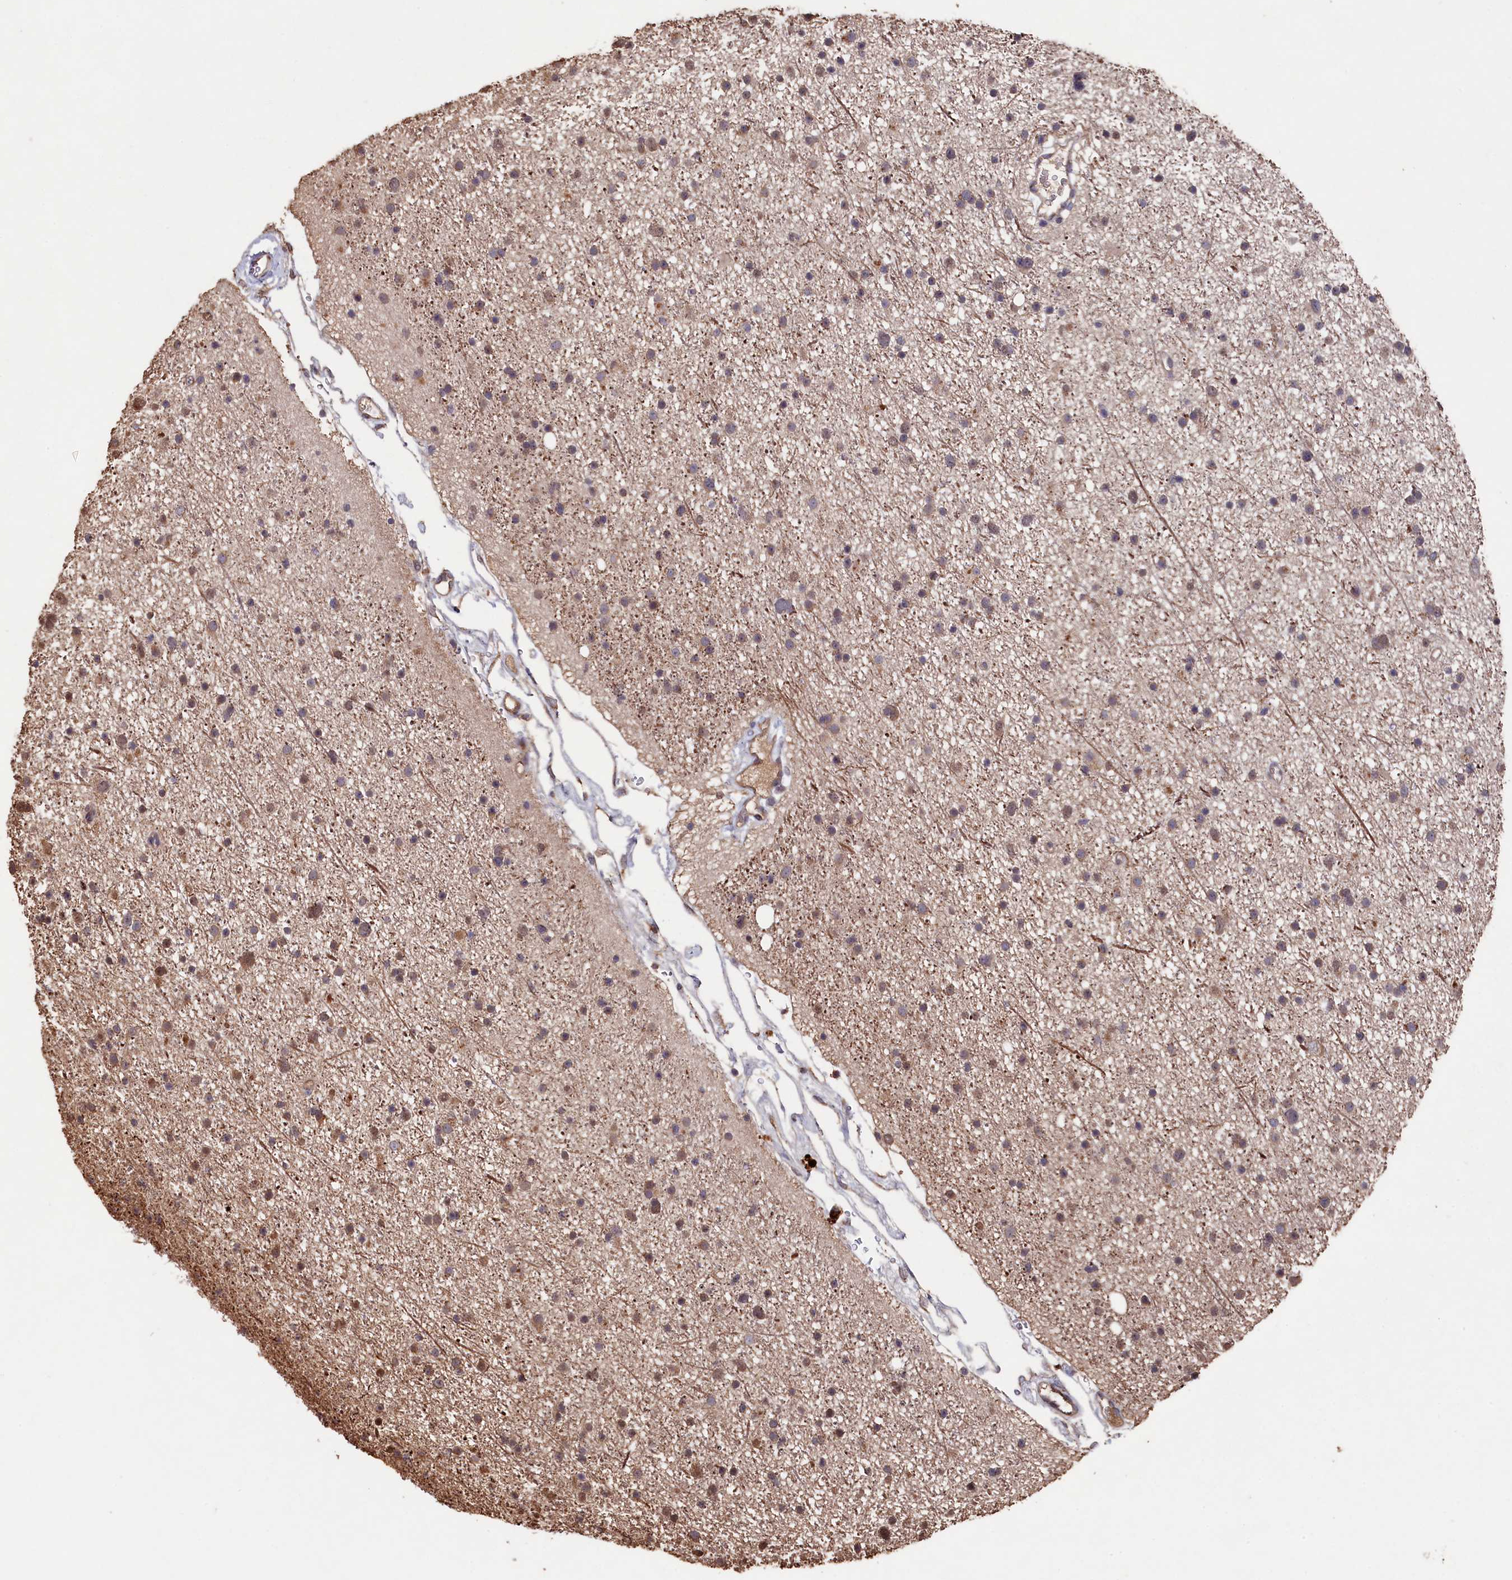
{"staining": {"intensity": "weak", "quantity": ">75%", "location": "cytoplasmic/membranous"}, "tissue": "glioma", "cell_type": "Tumor cells", "image_type": "cancer", "snomed": [{"axis": "morphology", "description": "Glioma, malignant, Low grade"}, {"axis": "topography", "description": "Cerebral cortex"}], "caption": "Low-grade glioma (malignant) was stained to show a protein in brown. There is low levels of weak cytoplasmic/membranous expression in approximately >75% of tumor cells. (IHC, brightfield microscopy, high magnification).", "gene": "NAA60", "patient": {"sex": "female", "age": 39}}